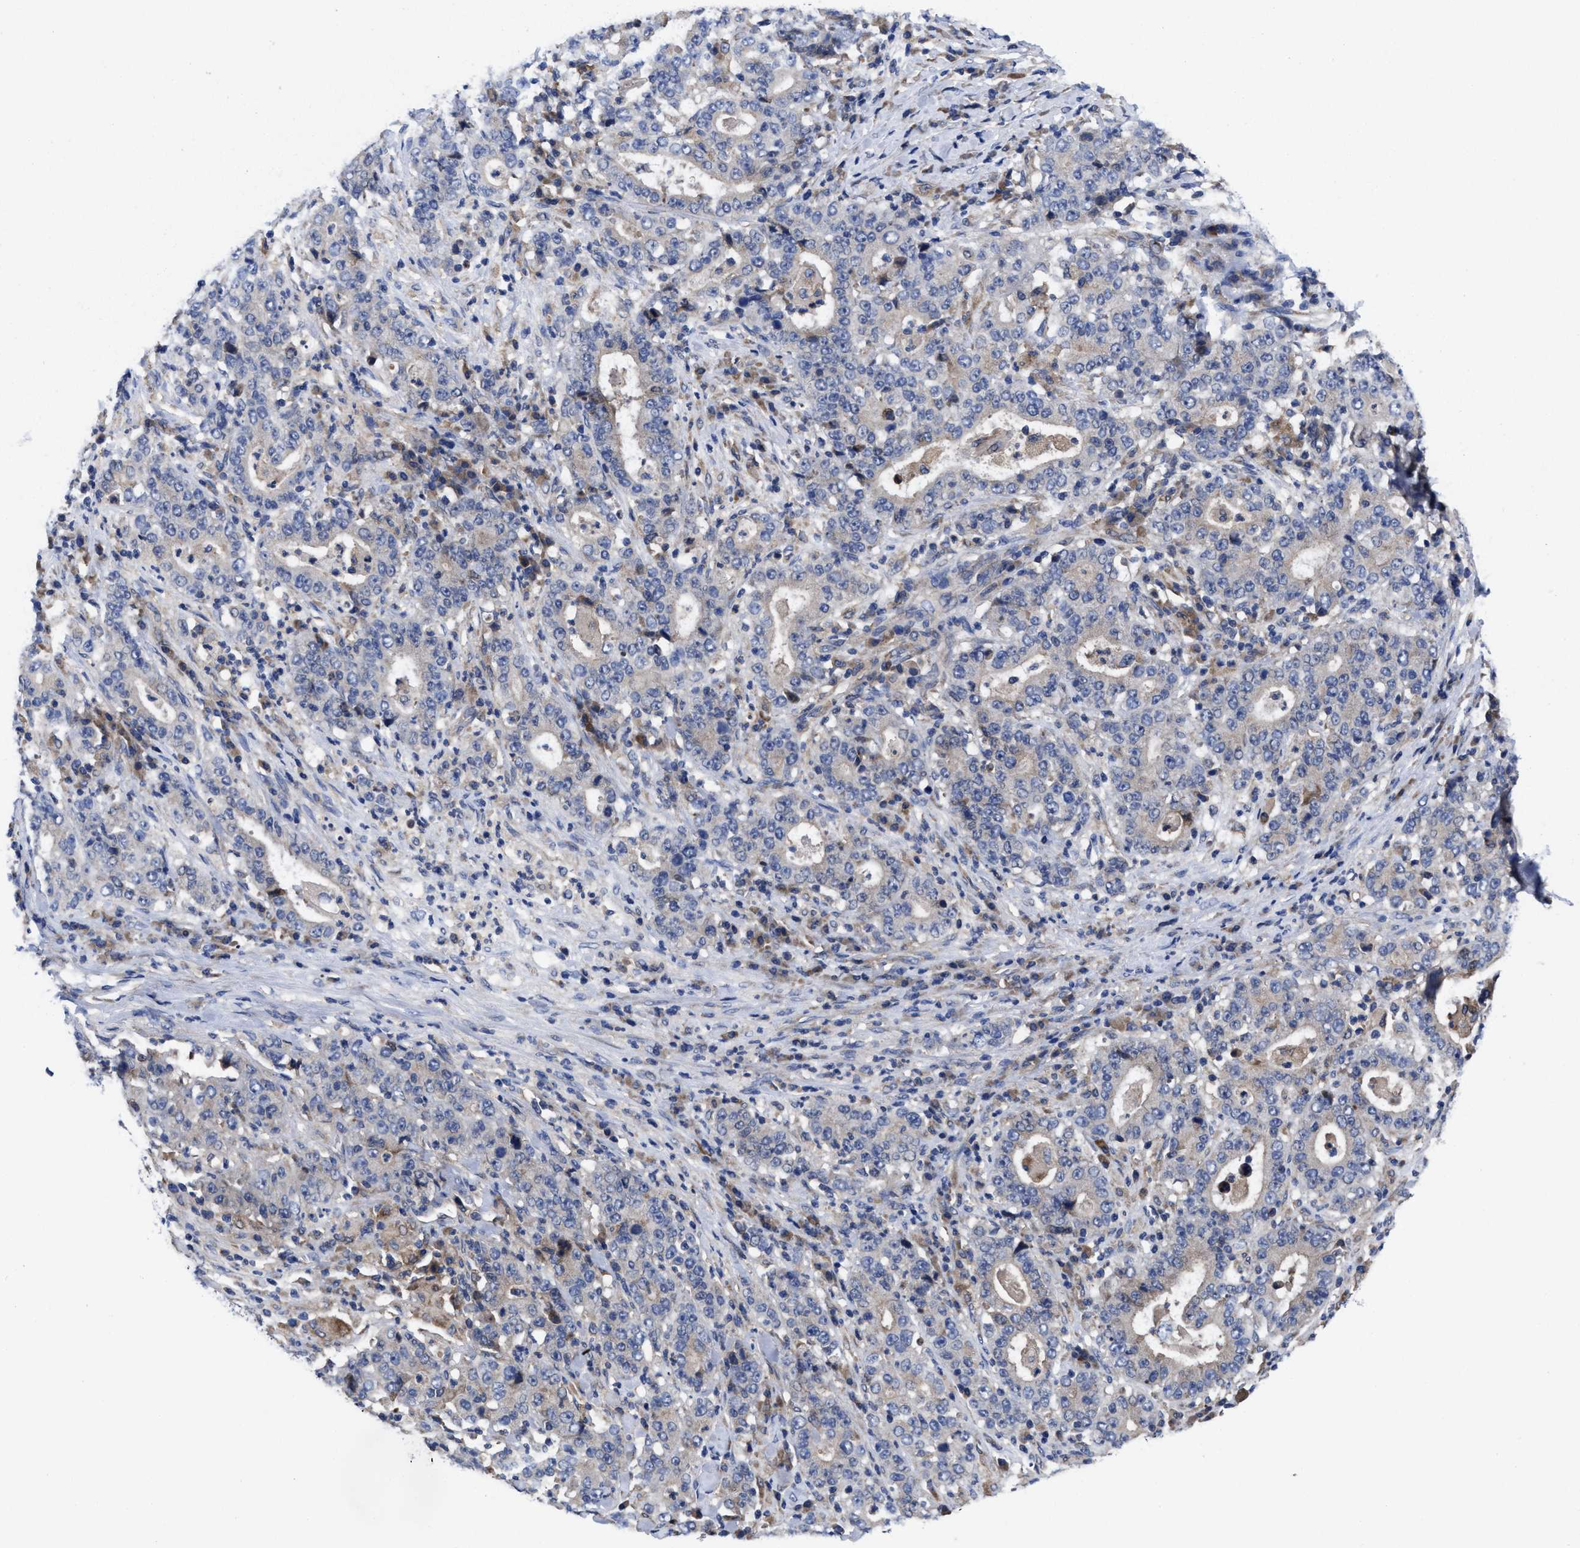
{"staining": {"intensity": "weak", "quantity": "<25%", "location": "cytoplasmic/membranous"}, "tissue": "stomach cancer", "cell_type": "Tumor cells", "image_type": "cancer", "snomed": [{"axis": "morphology", "description": "Normal tissue, NOS"}, {"axis": "morphology", "description": "Adenocarcinoma, NOS"}, {"axis": "topography", "description": "Stomach, upper"}, {"axis": "topography", "description": "Stomach"}], "caption": "Photomicrograph shows no significant protein staining in tumor cells of adenocarcinoma (stomach).", "gene": "TXNDC17", "patient": {"sex": "male", "age": 59}}